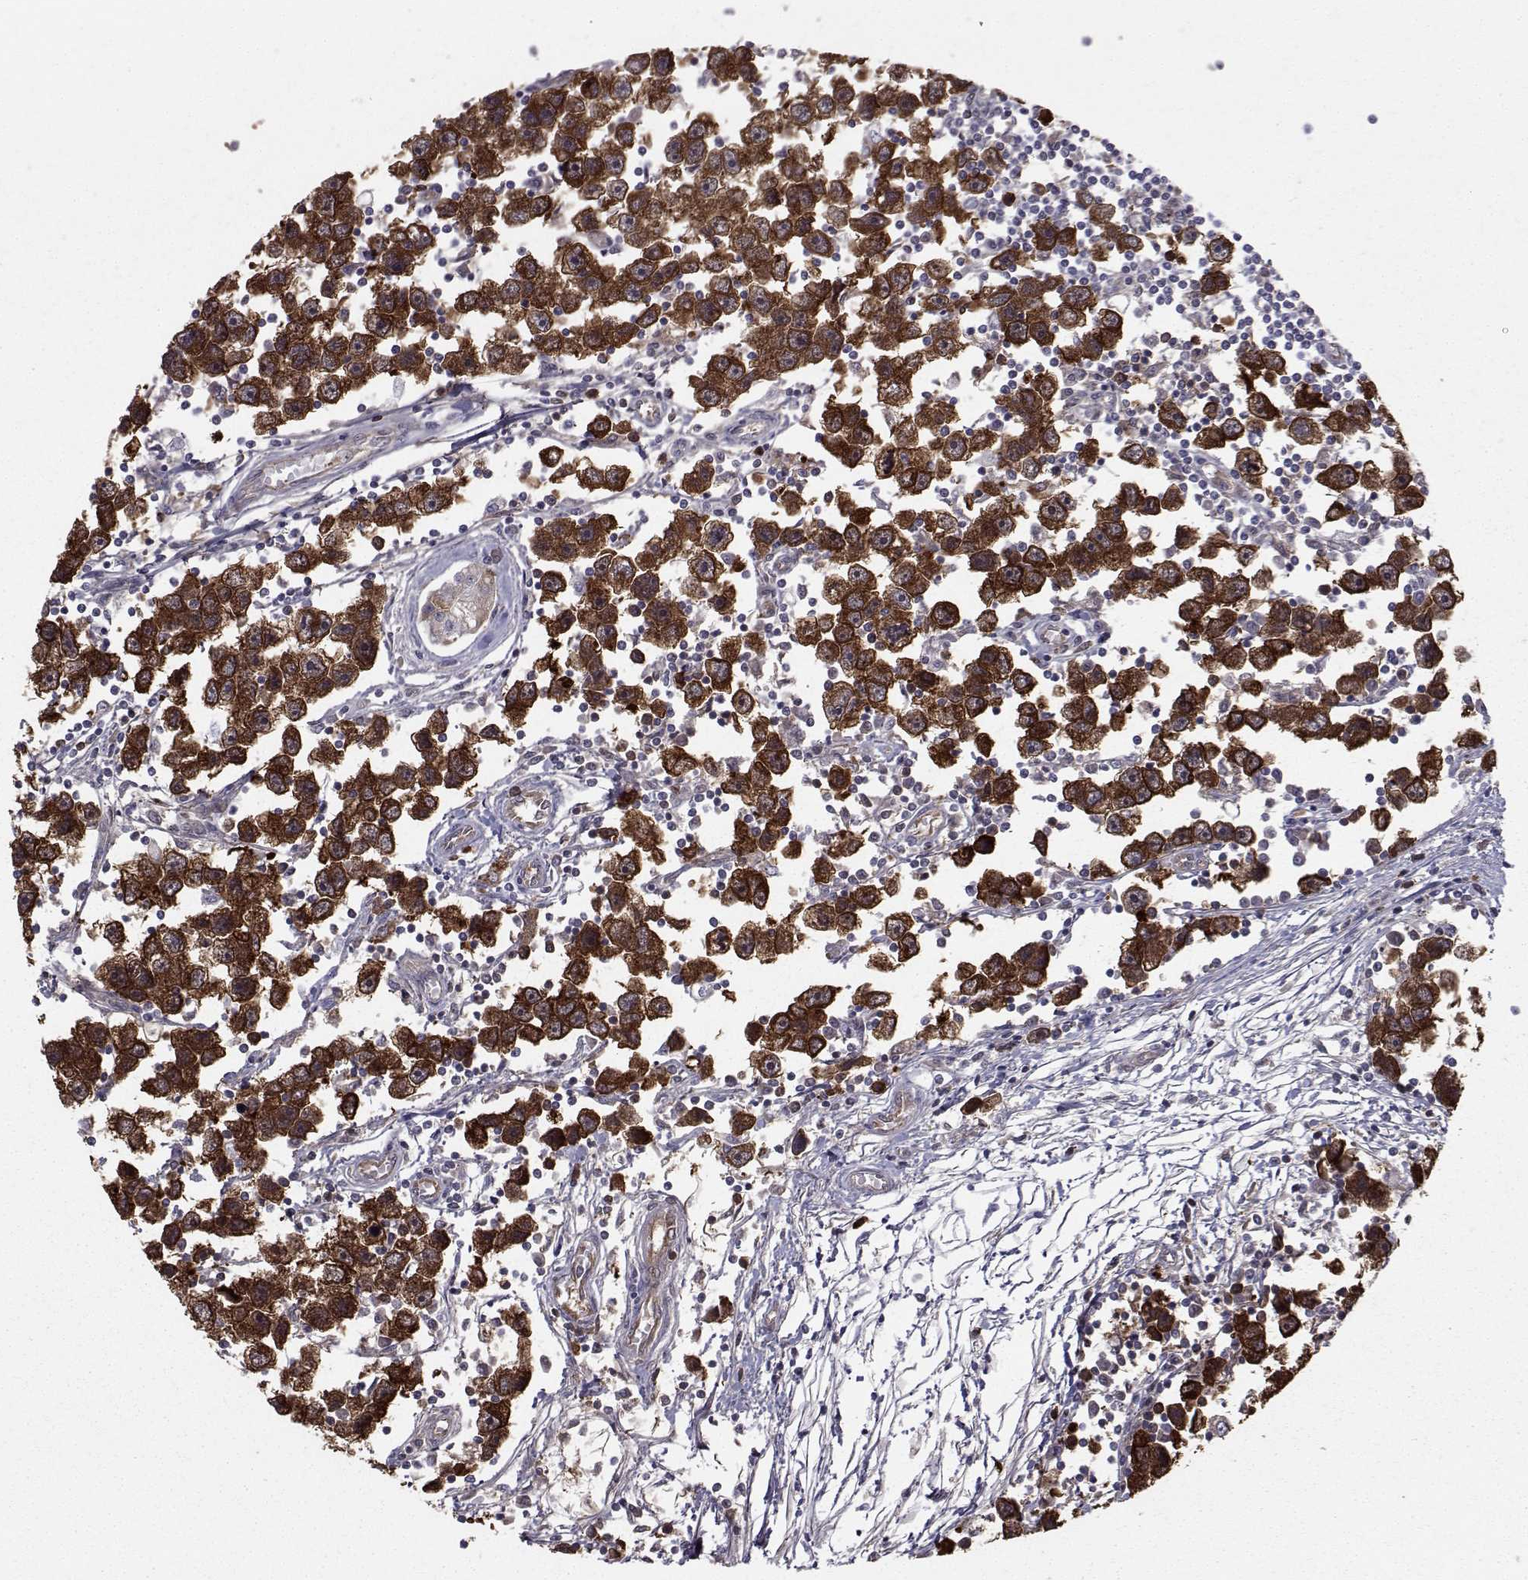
{"staining": {"intensity": "strong", "quantity": ">75%", "location": "cytoplasmic/membranous"}, "tissue": "testis cancer", "cell_type": "Tumor cells", "image_type": "cancer", "snomed": [{"axis": "morphology", "description": "Seminoma, NOS"}, {"axis": "topography", "description": "Testis"}], "caption": "IHC photomicrograph of human testis seminoma stained for a protein (brown), which demonstrates high levels of strong cytoplasmic/membranous staining in approximately >75% of tumor cells.", "gene": "HSP90AB1", "patient": {"sex": "male", "age": 30}}